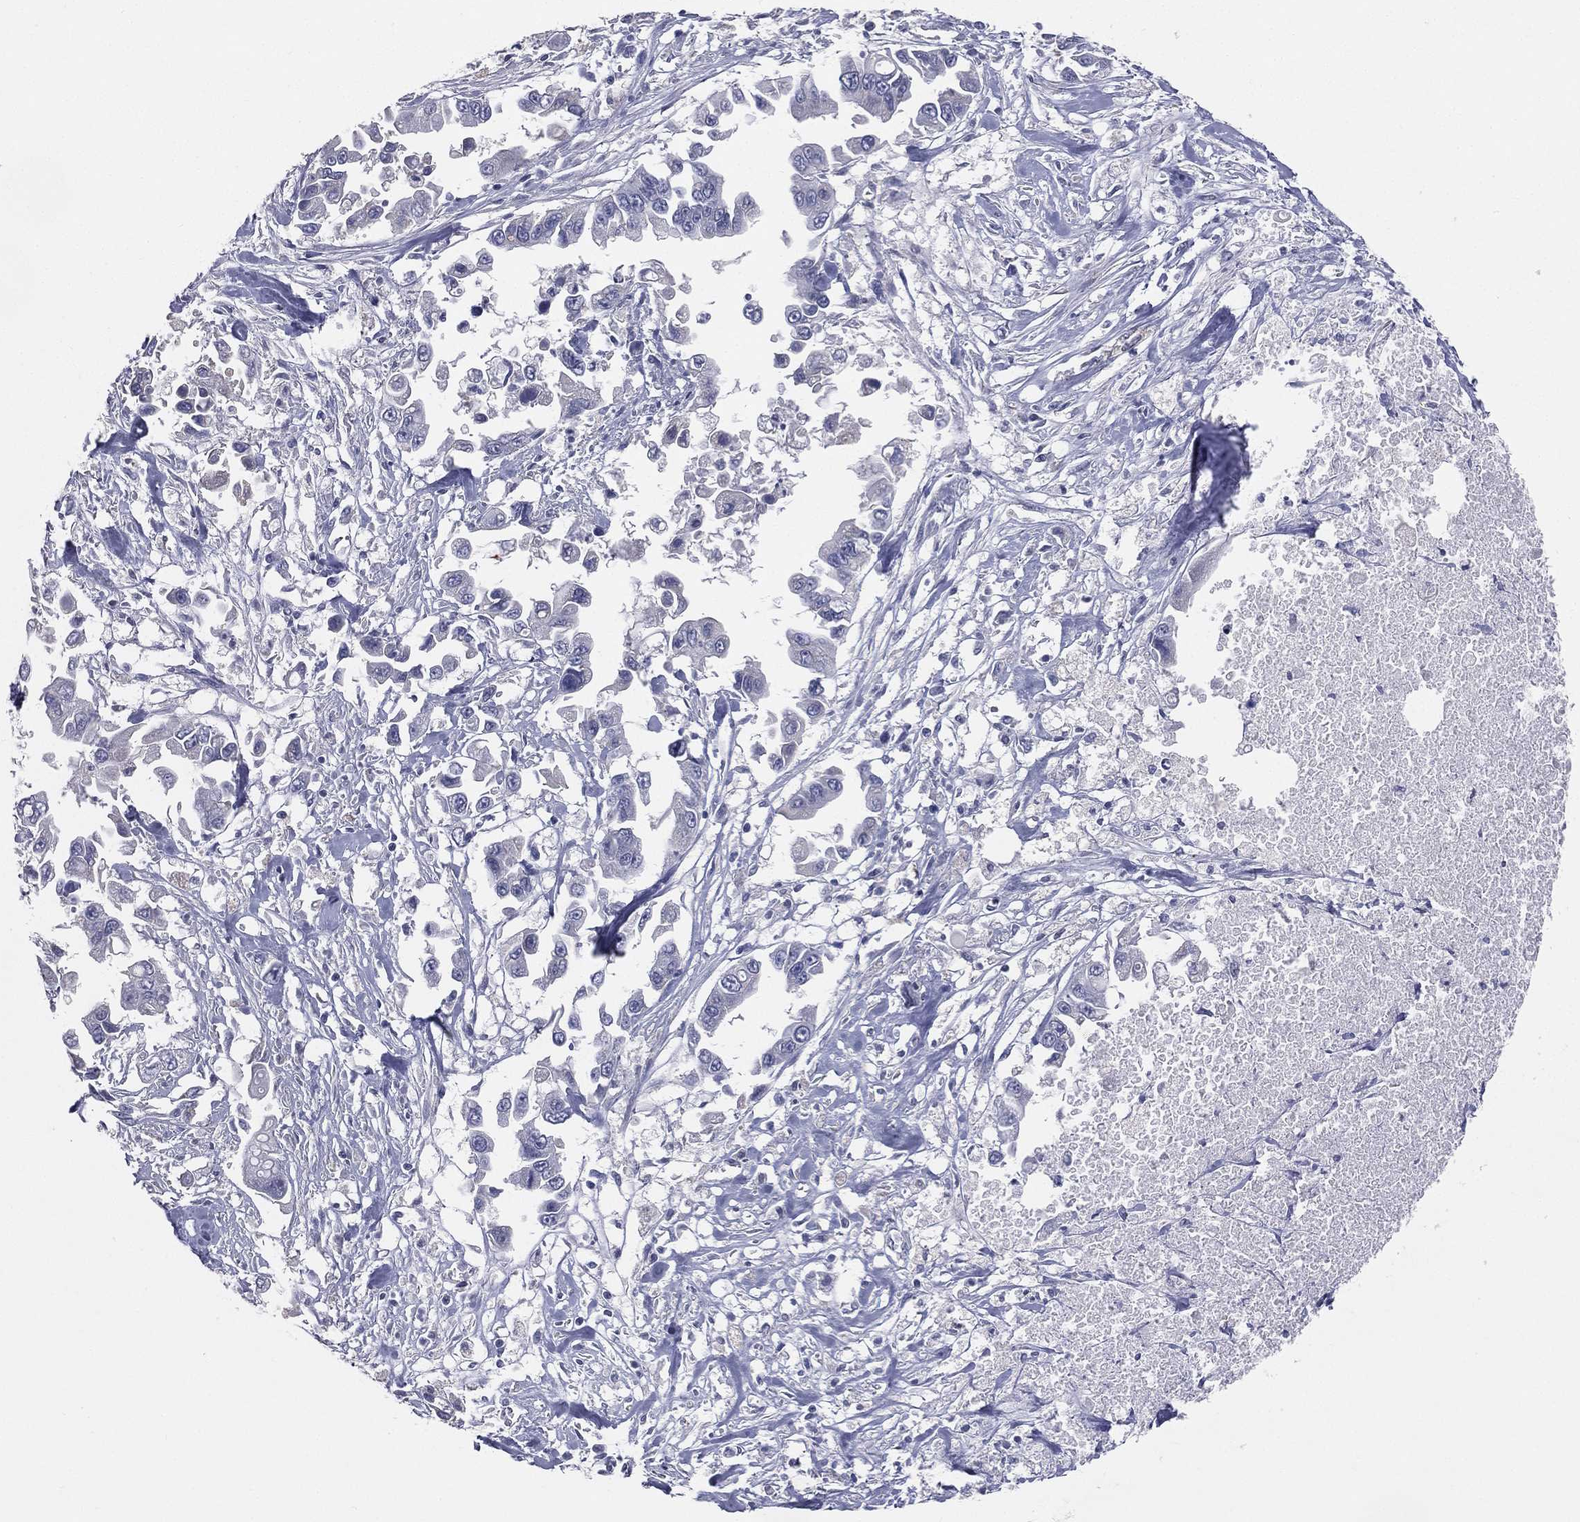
{"staining": {"intensity": "negative", "quantity": "none", "location": "none"}, "tissue": "pancreatic cancer", "cell_type": "Tumor cells", "image_type": "cancer", "snomed": [{"axis": "morphology", "description": "Adenocarcinoma, NOS"}, {"axis": "topography", "description": "Pancreas"}], "caption": "This is a histopathology image of immunohistochemistry staining of pancreatic adenocarcinoma, which shows no positivity in tumor cells. (Brightfield microscopy of DAB immunohistochemistry at high magnification).", "gene": "DMKN", "patient": {"sex": "female", "age": 83}}